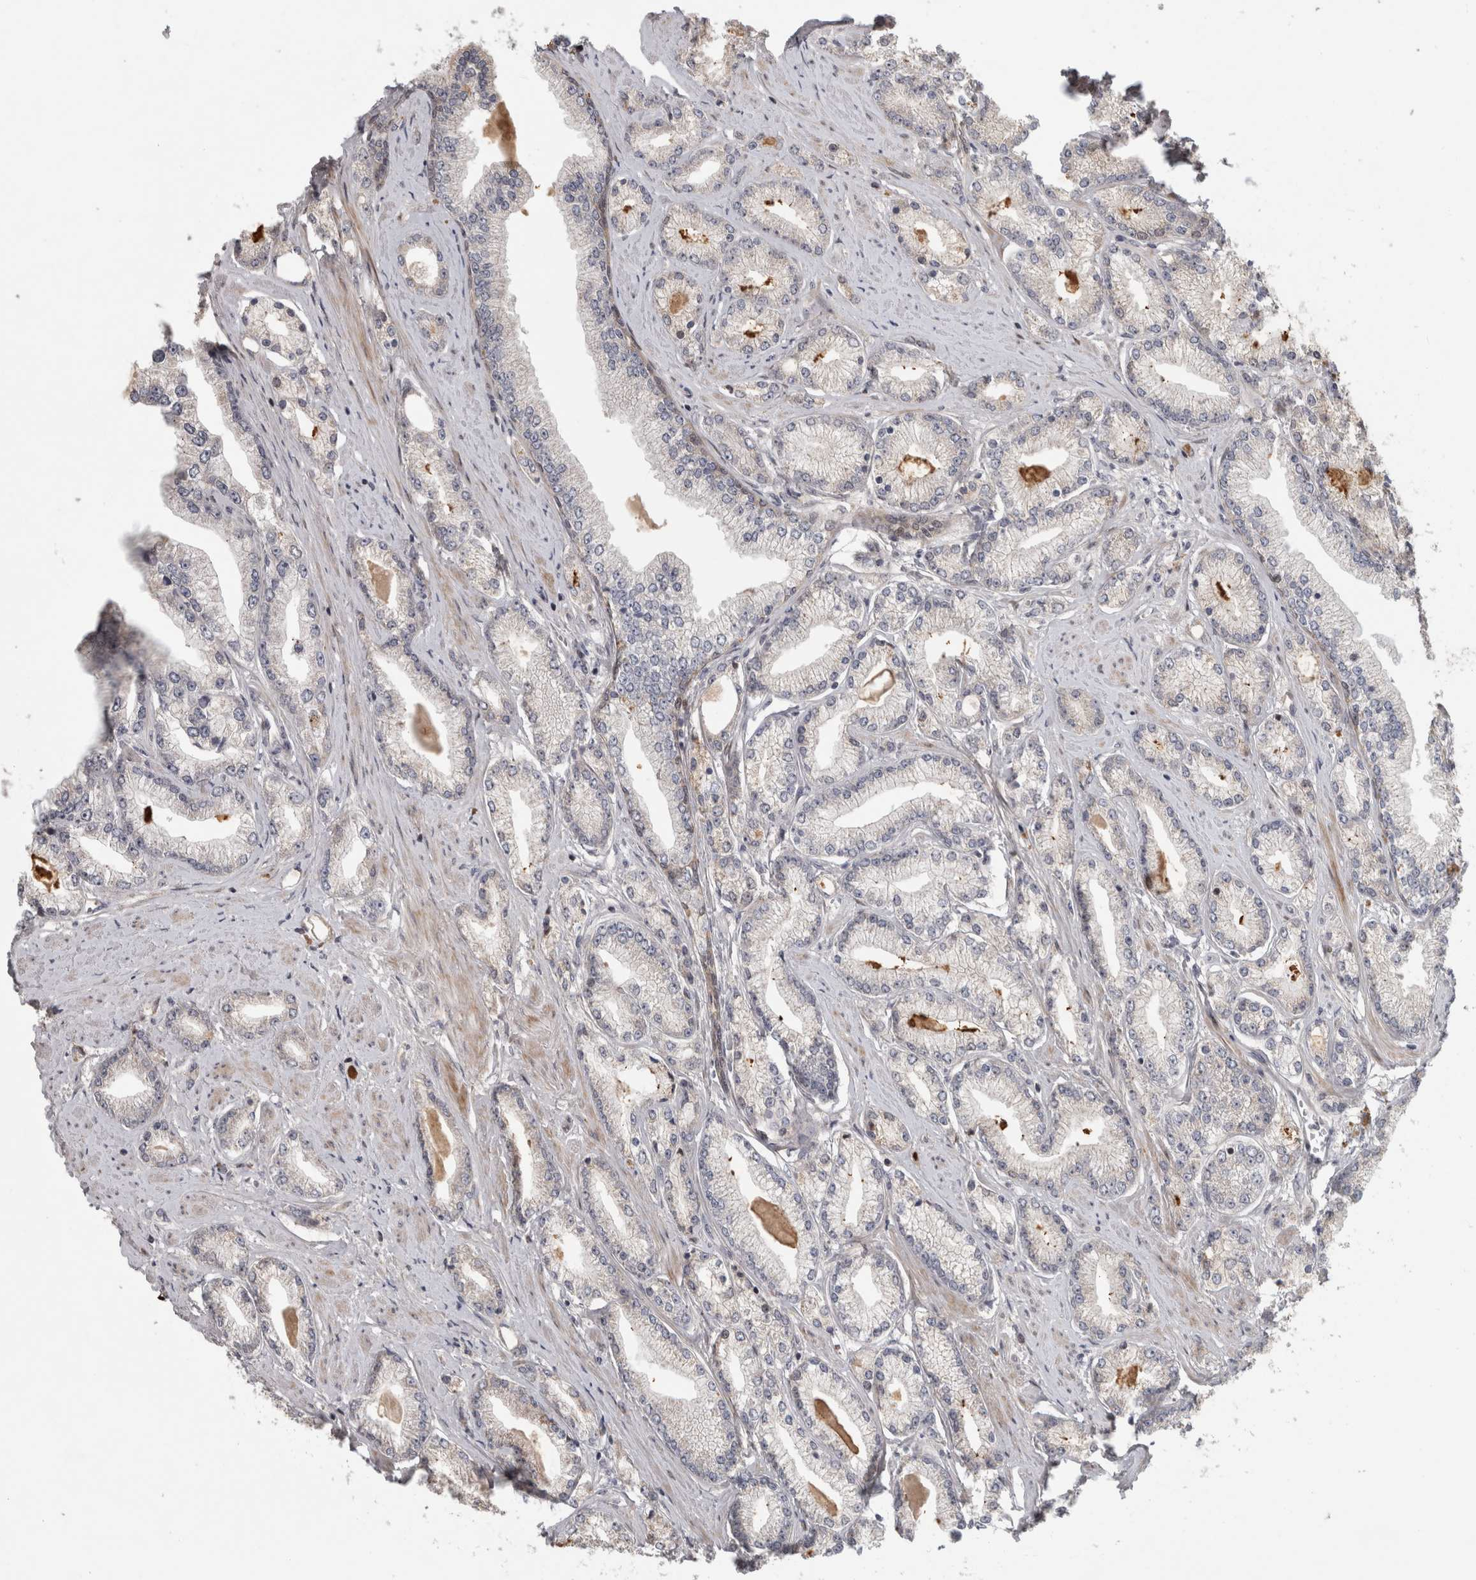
{"staining": {"intensity": "negative", "quantity": "none", "location": "none"}, "tissue": "prostate cancer", "cell_type": "Tumor cells", "image_type": "cancer", "snomed": [{"axis": "morphology", "description": "Adenocarcinoma, Low grade"}, {"axis": "topography", "description": "Prostate"}], "caption": "DAB immunohistochemical staining of prostate low-grade adenocarcinoma shows no significant positivity in tumor cells.", "gene": "RBM48", "patient": {"sex": "male", "age": 62}}